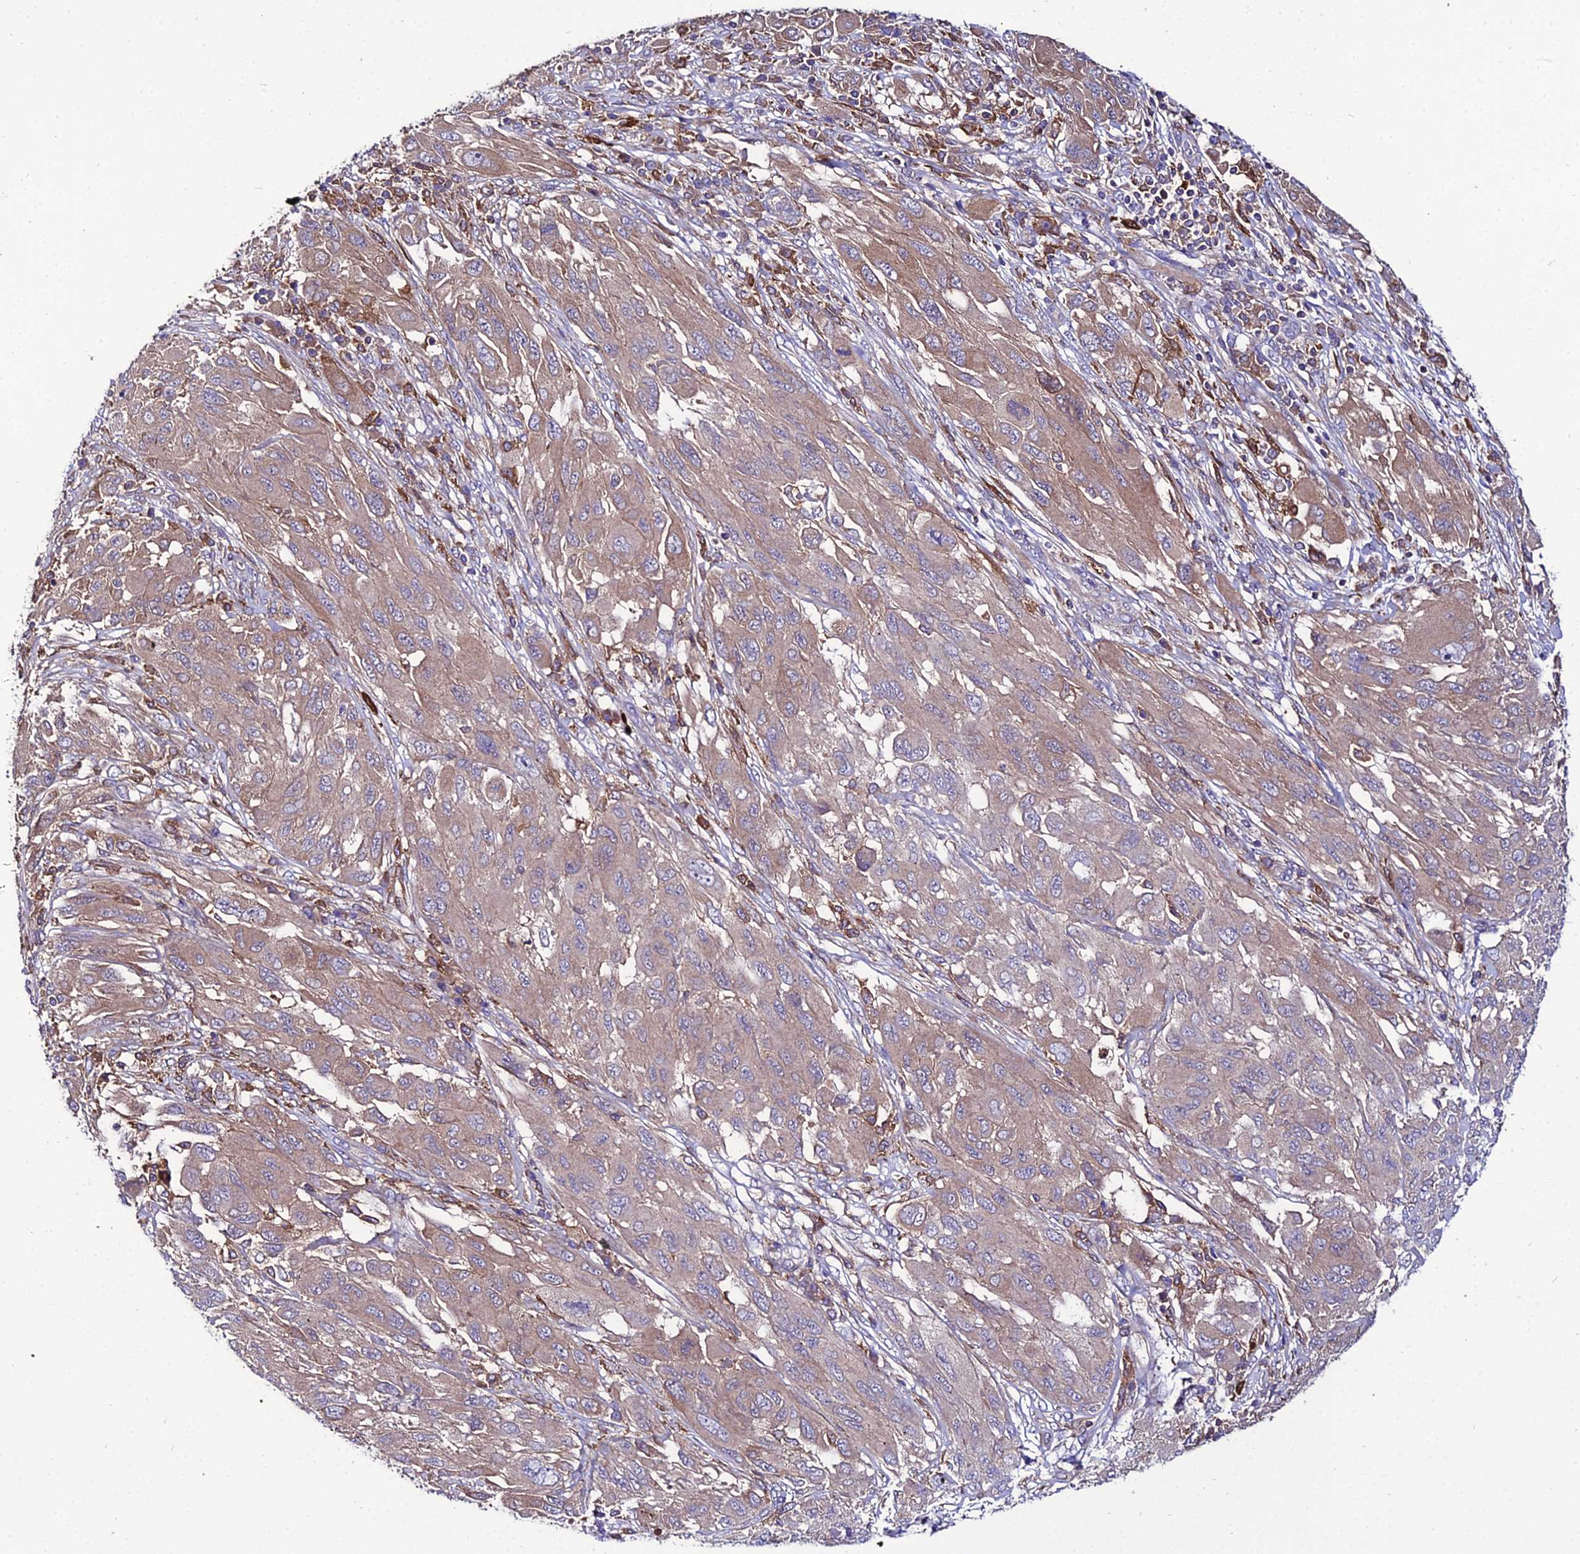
{"staining": {"intensity": "moderate", "quantity": "<25%", "location": "cytoplasmic/membranous"}, "tissue": "melanoma", "cell_type": "Tumor cells", "image_type": "cancer", "snomed": [{"axis": "morphology", "description": "Malignant melanoma, NOS"}, {"axis": "topography", "description": "Skin"}], "caption": "Malignant melanoma stained with a brown dye exhibits moderate cytoplasmic/membranous positive expression in approximately <25% of tumor cells.", "gene": "C2orf69", "patient": {"sex": "female", "age": 91}}